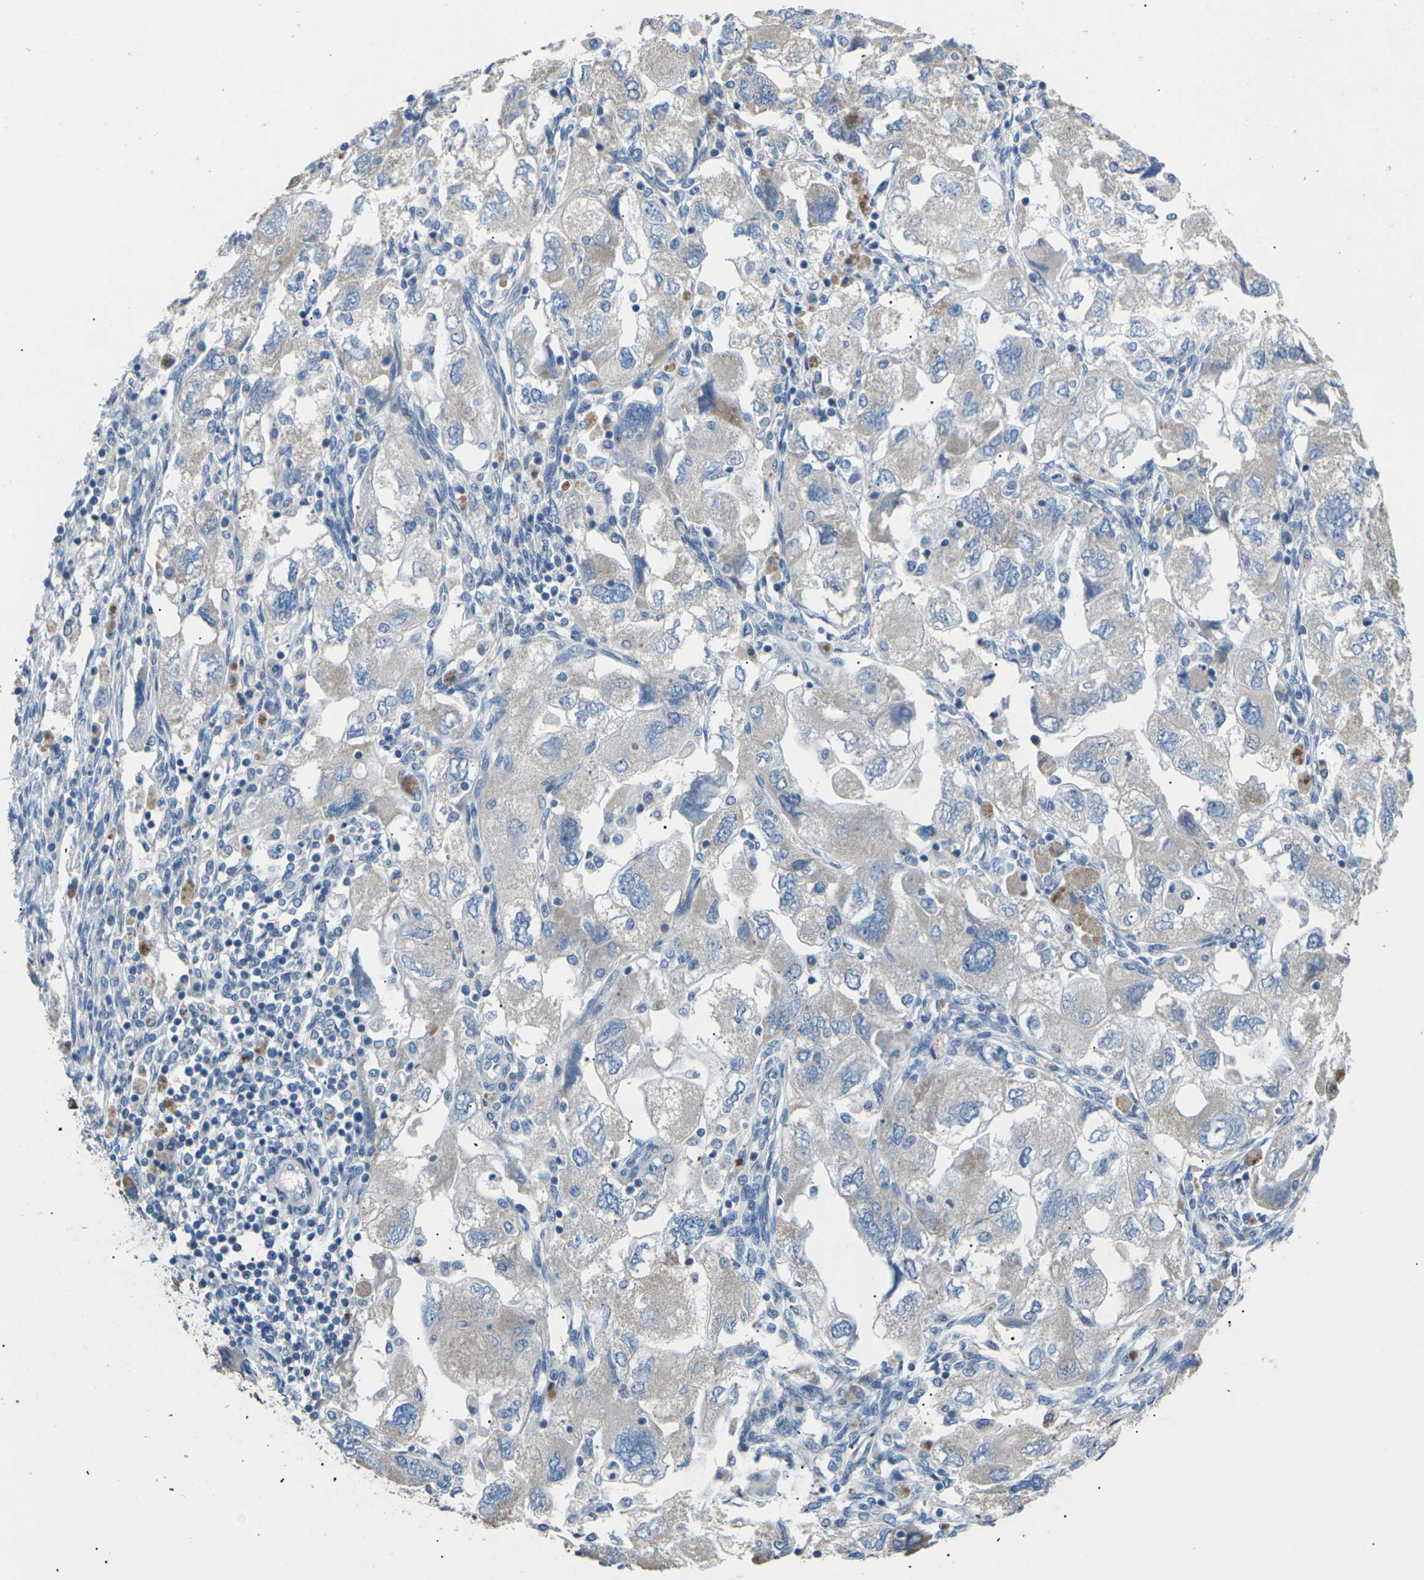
{"staining": {"intensity": "negative", "quantity": "none", "location": "none"}, "tissue": "ovarian cancer", "cell_type": "Tumor cells", "image_type": "cancer", "snomed": [{"axis": "morphology", "description": "Carcinoma, NOS"}, {"axis": "morphology", "description": "Cystadenocarcinoma, serous, NOS"}, {"axis": "topography", "description": "Ovary"}], "caption": "This is an immunohistochemistry (IHC) image of human ovarian serous cystadenocarcinoma. There is no positivity in tumor cells.", "gene": "KLHDC8B", "patient": {"sex": "female", "age": 69}}